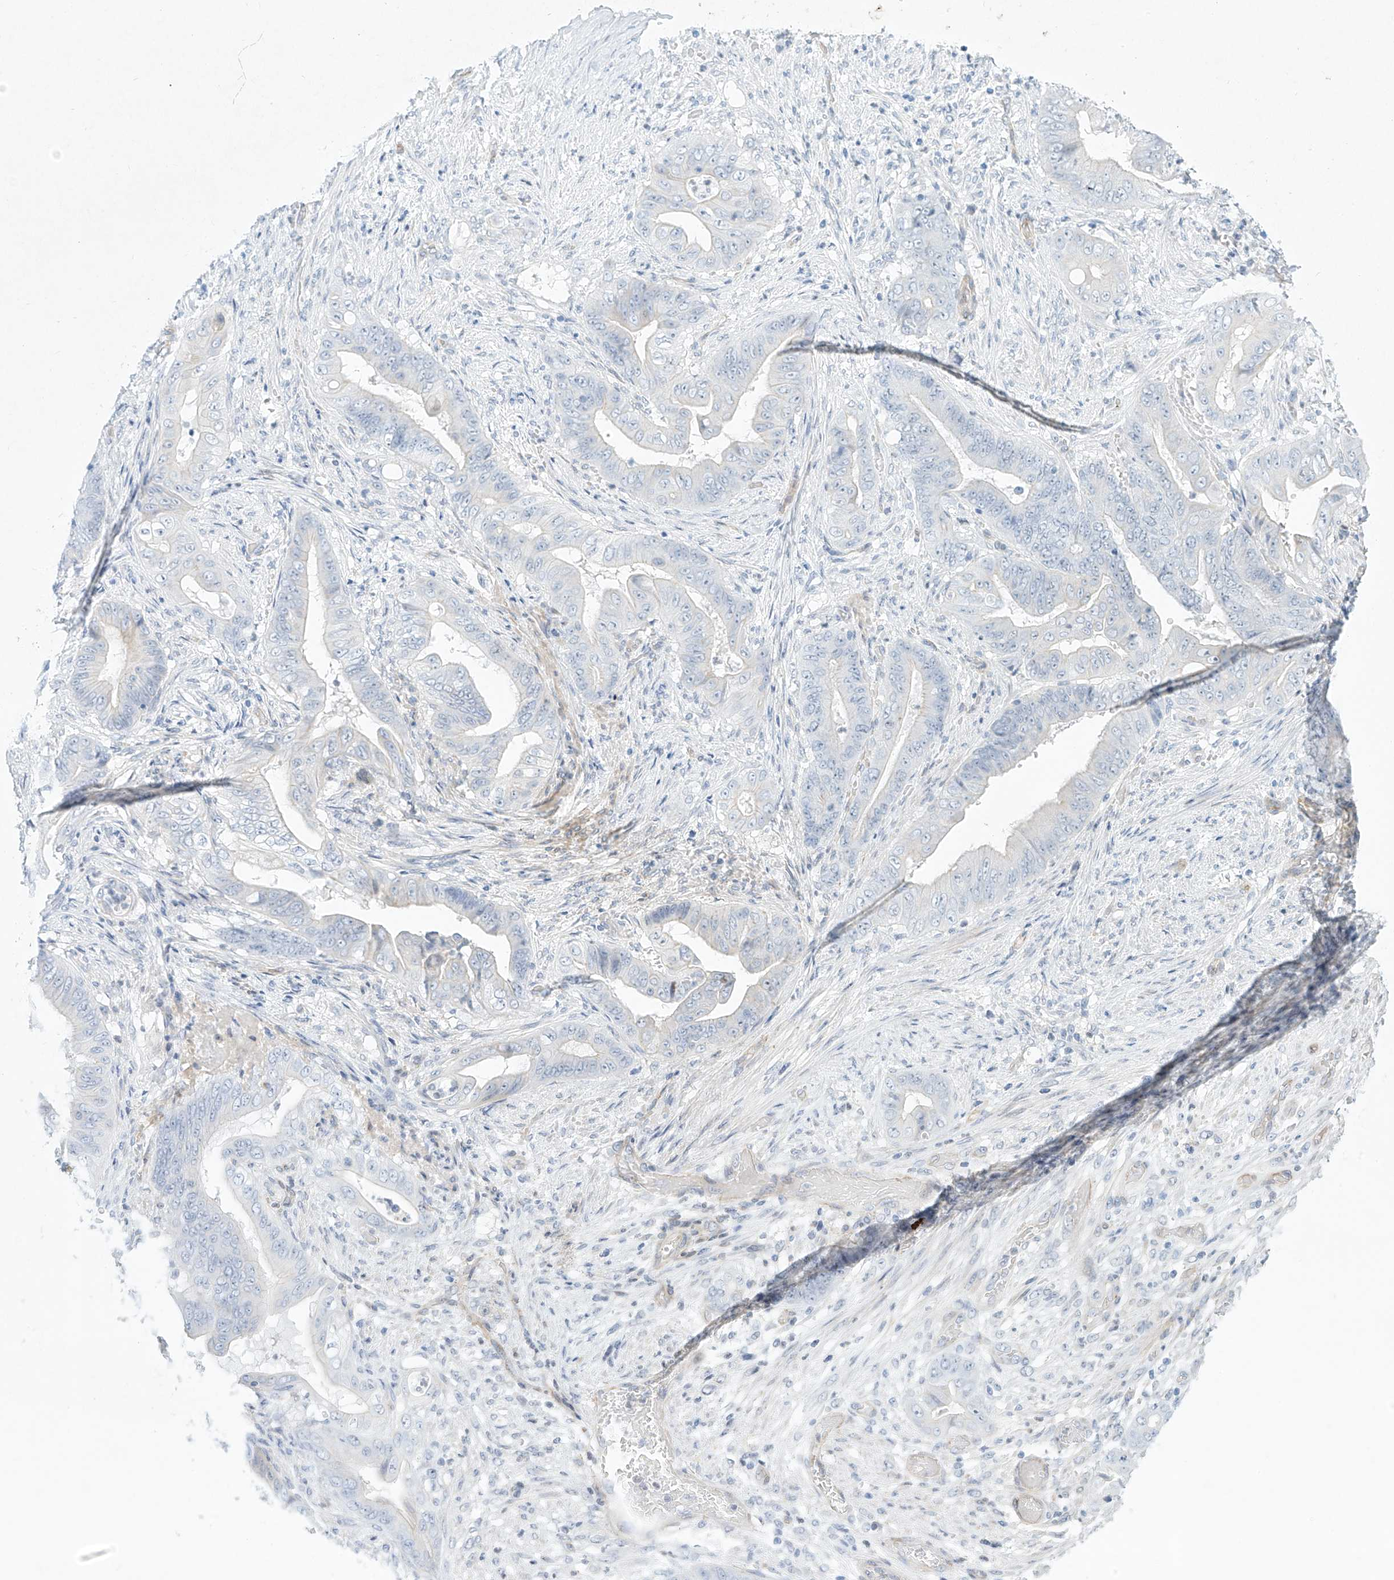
{"staining": {"intensity": "negative", "quantity": "none", "location": "none"}, "tissue": "stomach cancer", "cell_type": "Tumor cells", "image_type": "cancer", "snomed": [{"axis": "morphology", "description": "Adenocarcinoma, NOS"}, {"axis": "topography", "description": "Stomach"}], "caption": "Immunohistochemistry (IHC) of human stomach adenocarcinoma exhibits no staining in tumor cells.", "gene": "REEP2", "patient": {"sex": "female", "age": 73}}